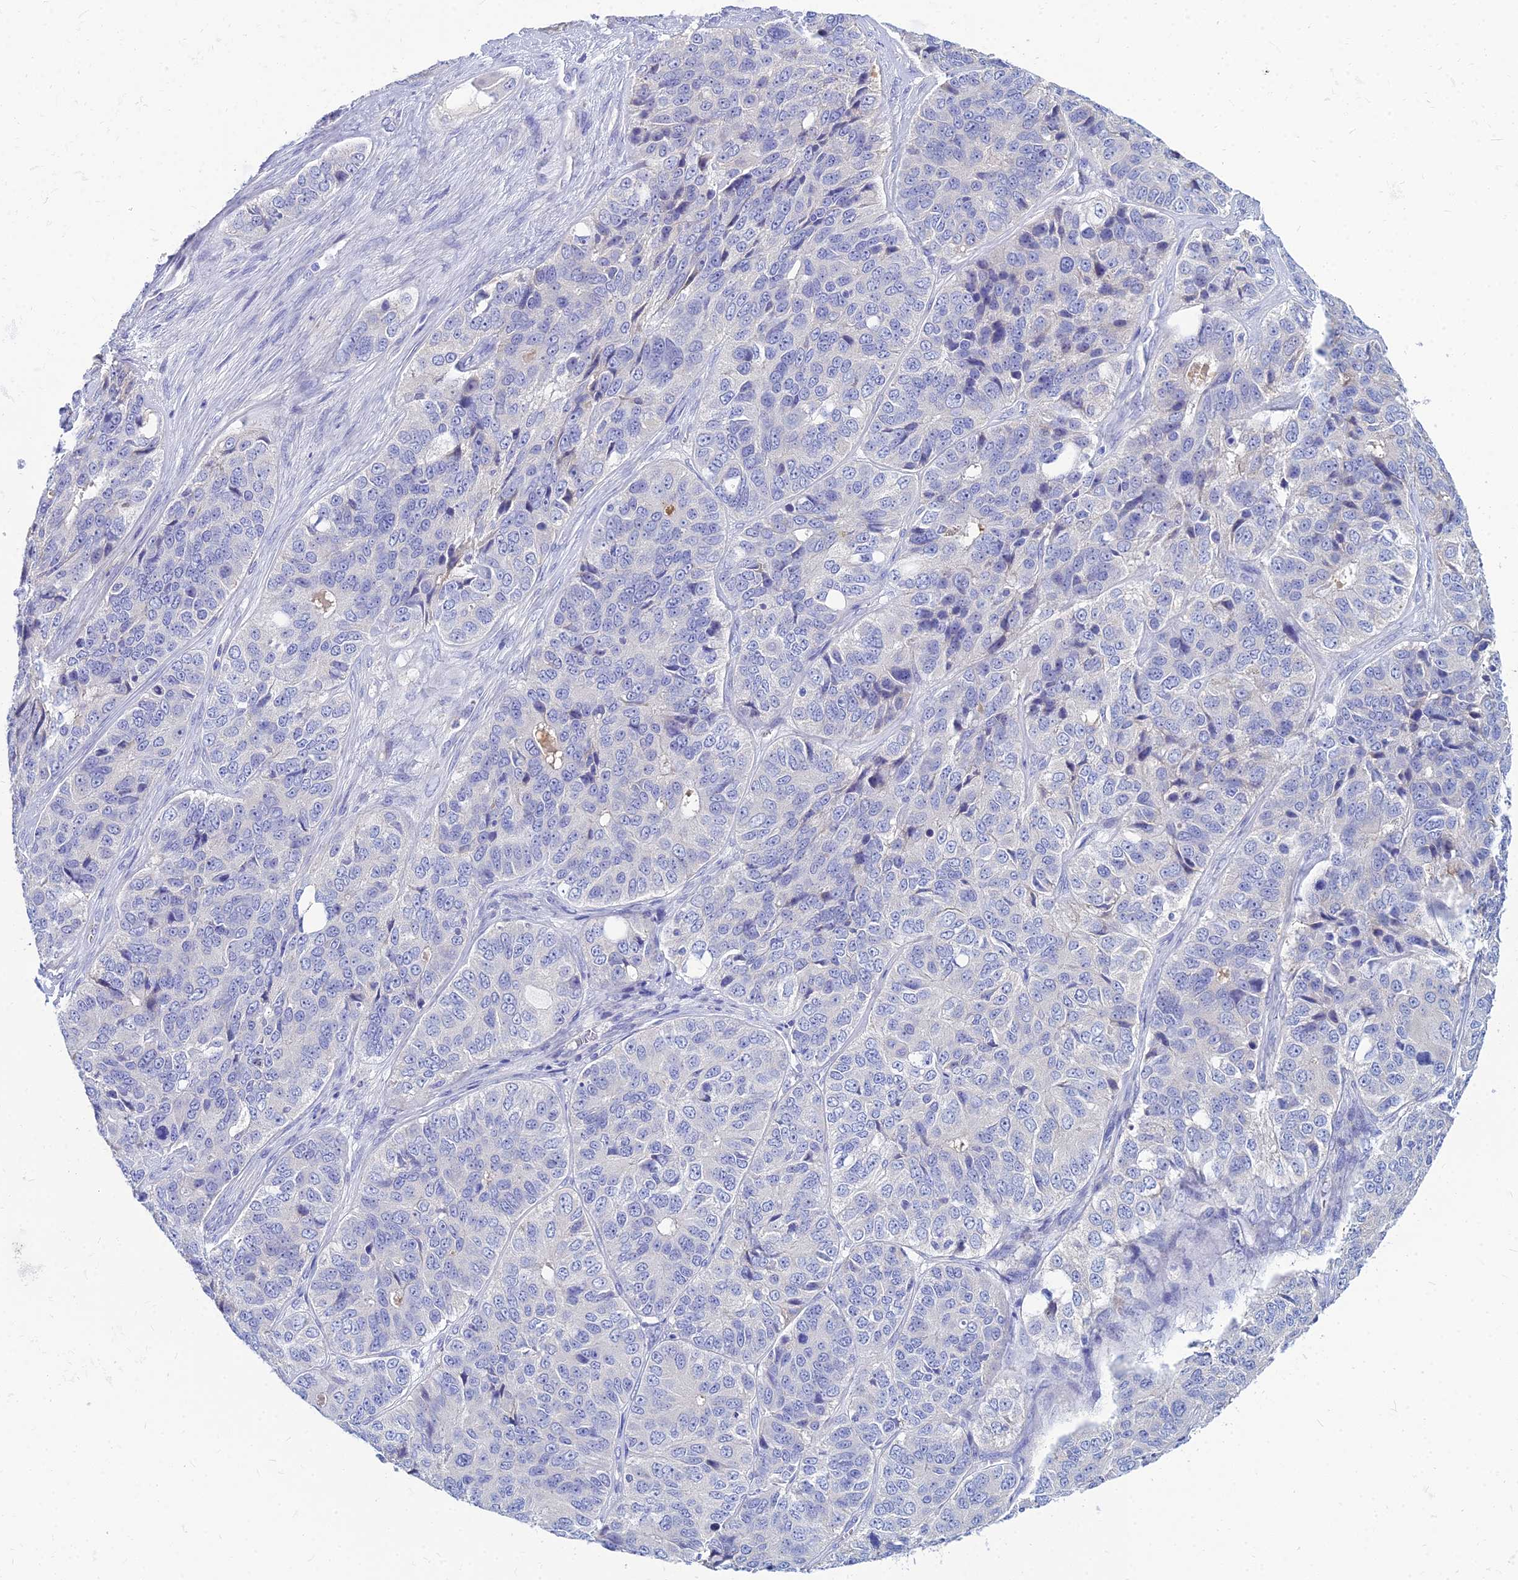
{"staining": {"intensity": "negative", "quantity": "none", "location": "none"}, "tissue": "ovarian cancer", "cell_type": "Tumor cells", "image_type": "cancer", "snomed": [{"axis": "morphology", "description": "Carcinoma, endometroid"}, {"axis": "topography", "description": "Ovary"}], "caption": "Endometroid carcinoma (ovarian) stained for a protein using IHC reveals no staining tumor cells.", "gene": "ZNF552", "patient": {"sex": "female", "age": 51}}